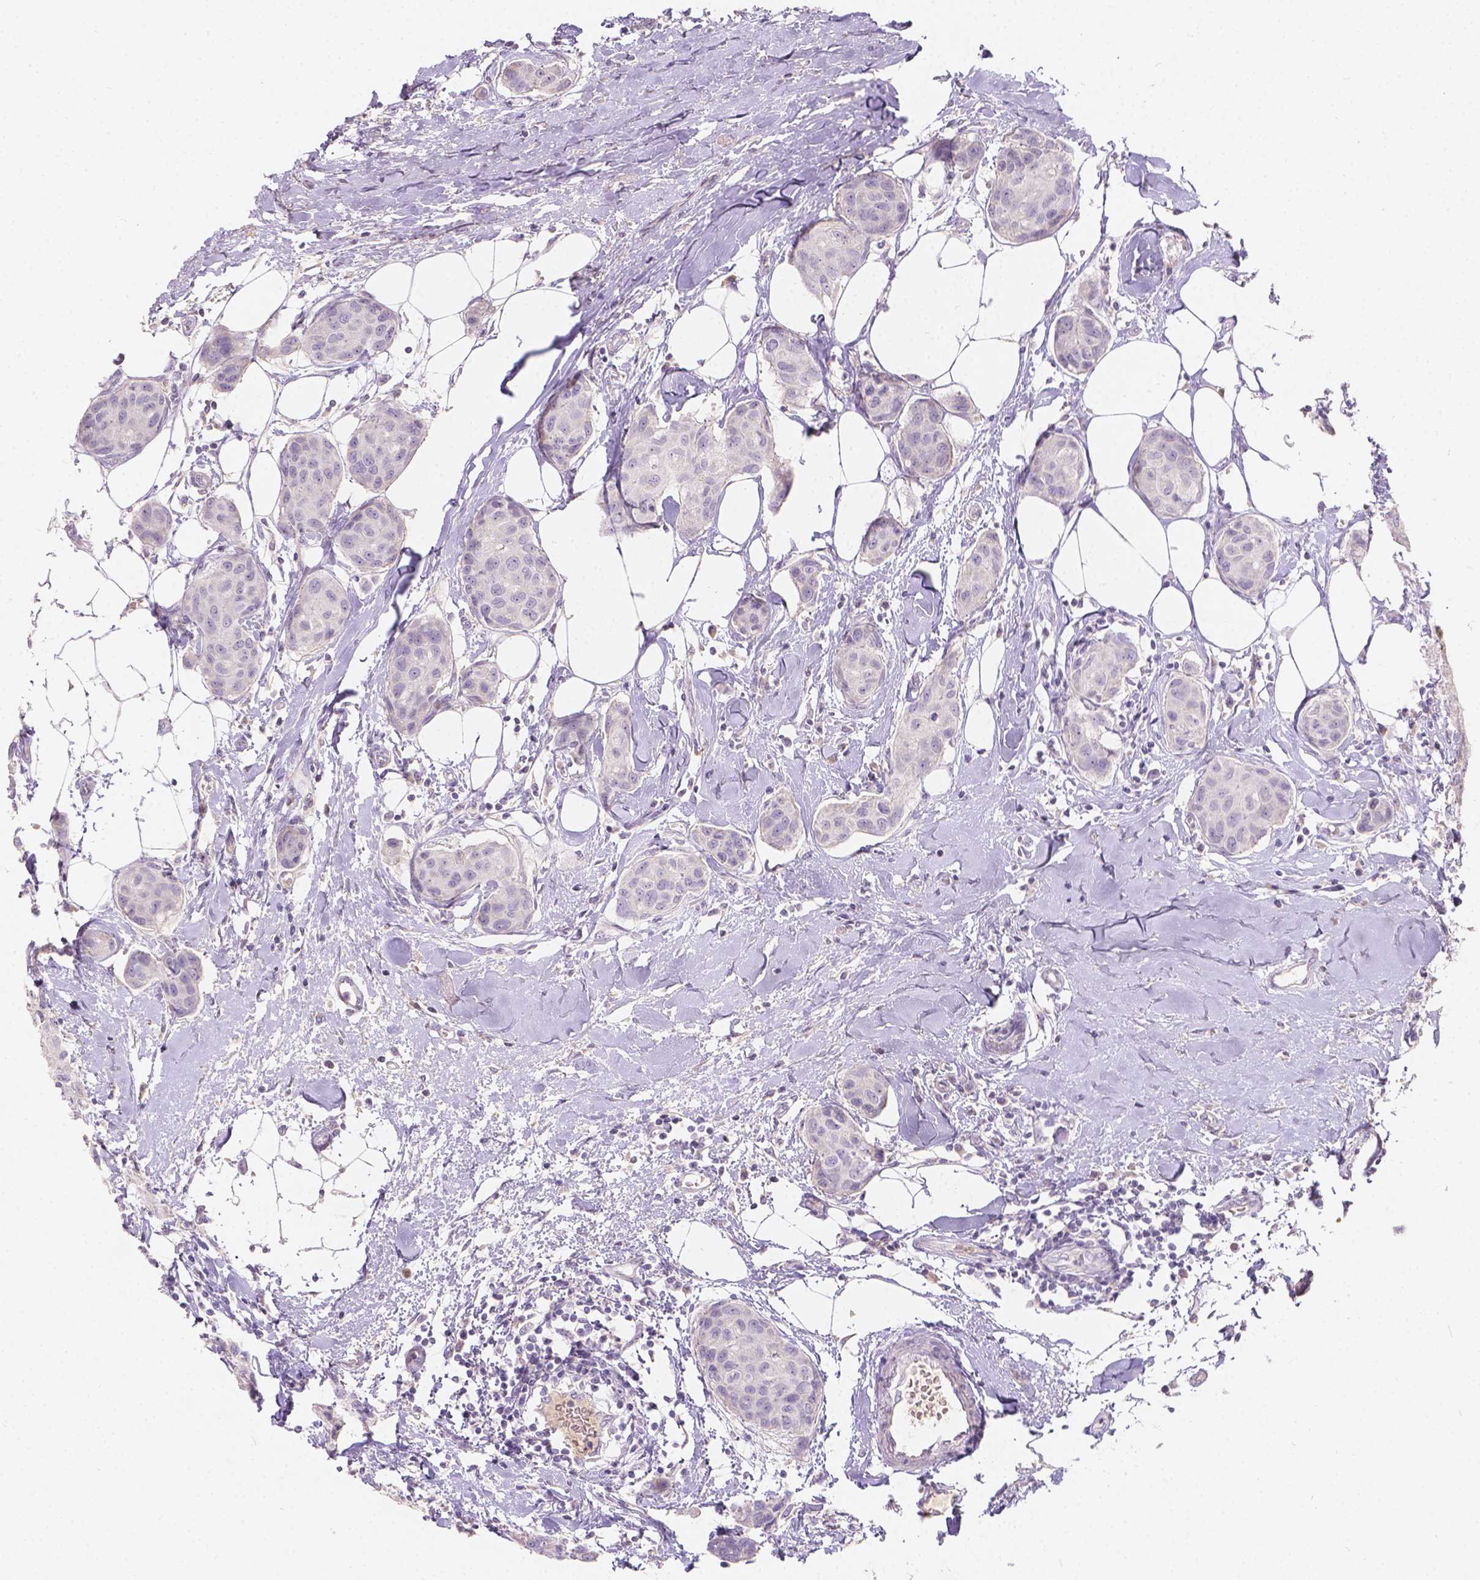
{"staining": {"intensity": "negative", "quantity": "none", "location": "none"}, "tissue": "breast cancer", "cell_type": "Tumor cells", "image_type": "cancer", "snomed": [{"axis": "morphology", "description": "Duct carcinoma"}, {"axis": "topography", "description": "Breast"}], "caption": "Immunohistochemical staining of human infiltrating ductal carcinoma (breast) demonstrates no significant staining in tumor cells.", "gene": "DCAF4L1", "patient": {"sex": "female", "age": 80}}